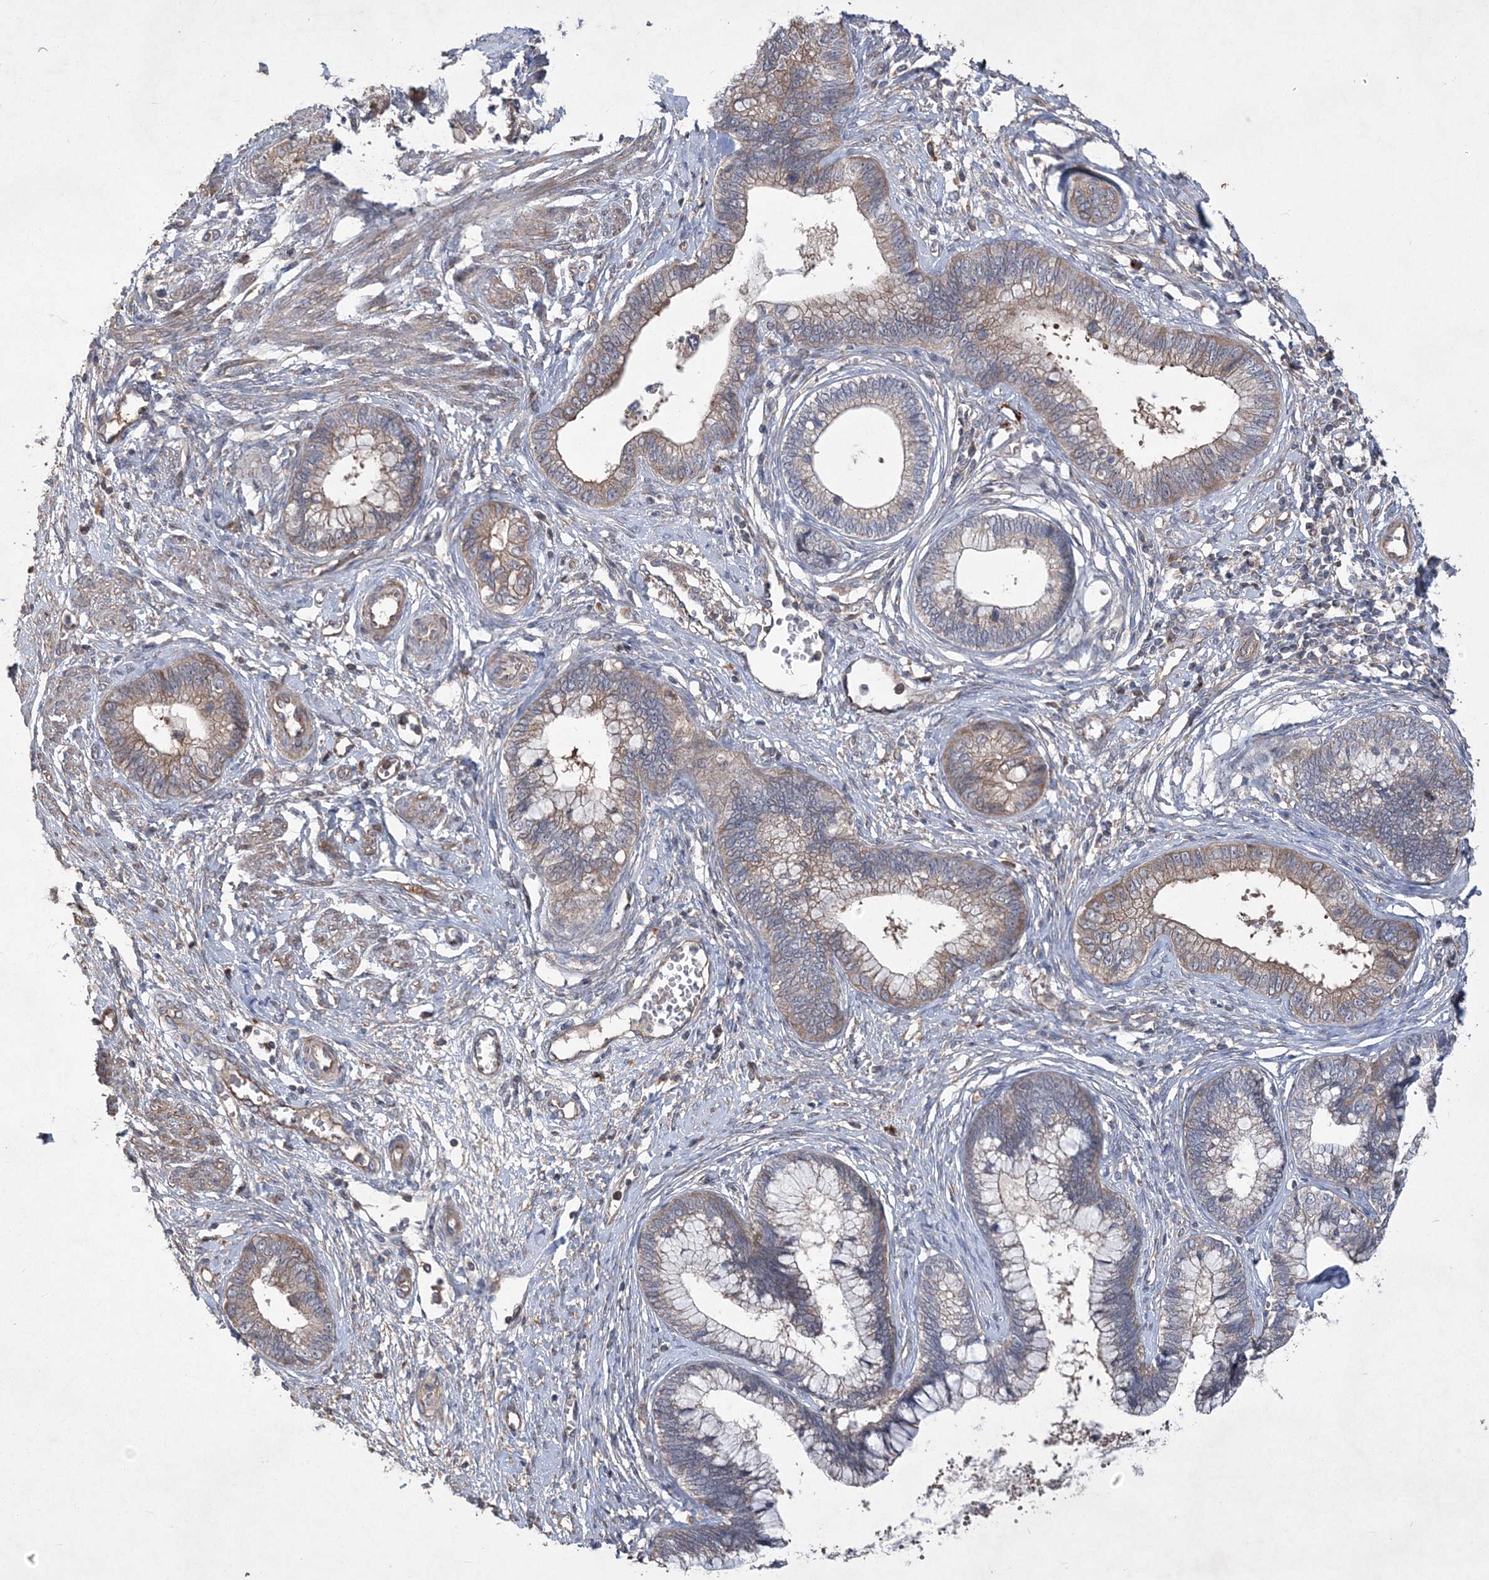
{"staining": {"intensity": "weak", "quantity": ">75%", "location": "cytoplasmic/membranous"}, "tissue": "cervical cancer", "cell_type": "Tumor cells", "image_type": "cancer", "snomed": [{"axis": "morphology", "description": "Adenocarcinoma, NOS"}, {"axis": "topography", "description": "Cervix"}], "caption": "The image exhibits a brown stain indicating the presence of a protein in the cytoplasmic/membranous of tumor cells in cervical adenocarcinoma. The staining was performed using DAB (3,3'-diaminobenzidine) to visualize the protein expression in brown, while the nuclei were stained in blue with hematoxylin (Magnification: 20x).", "gene": "MTRF1L", "patient": {"sex": "female", "age": 44}}